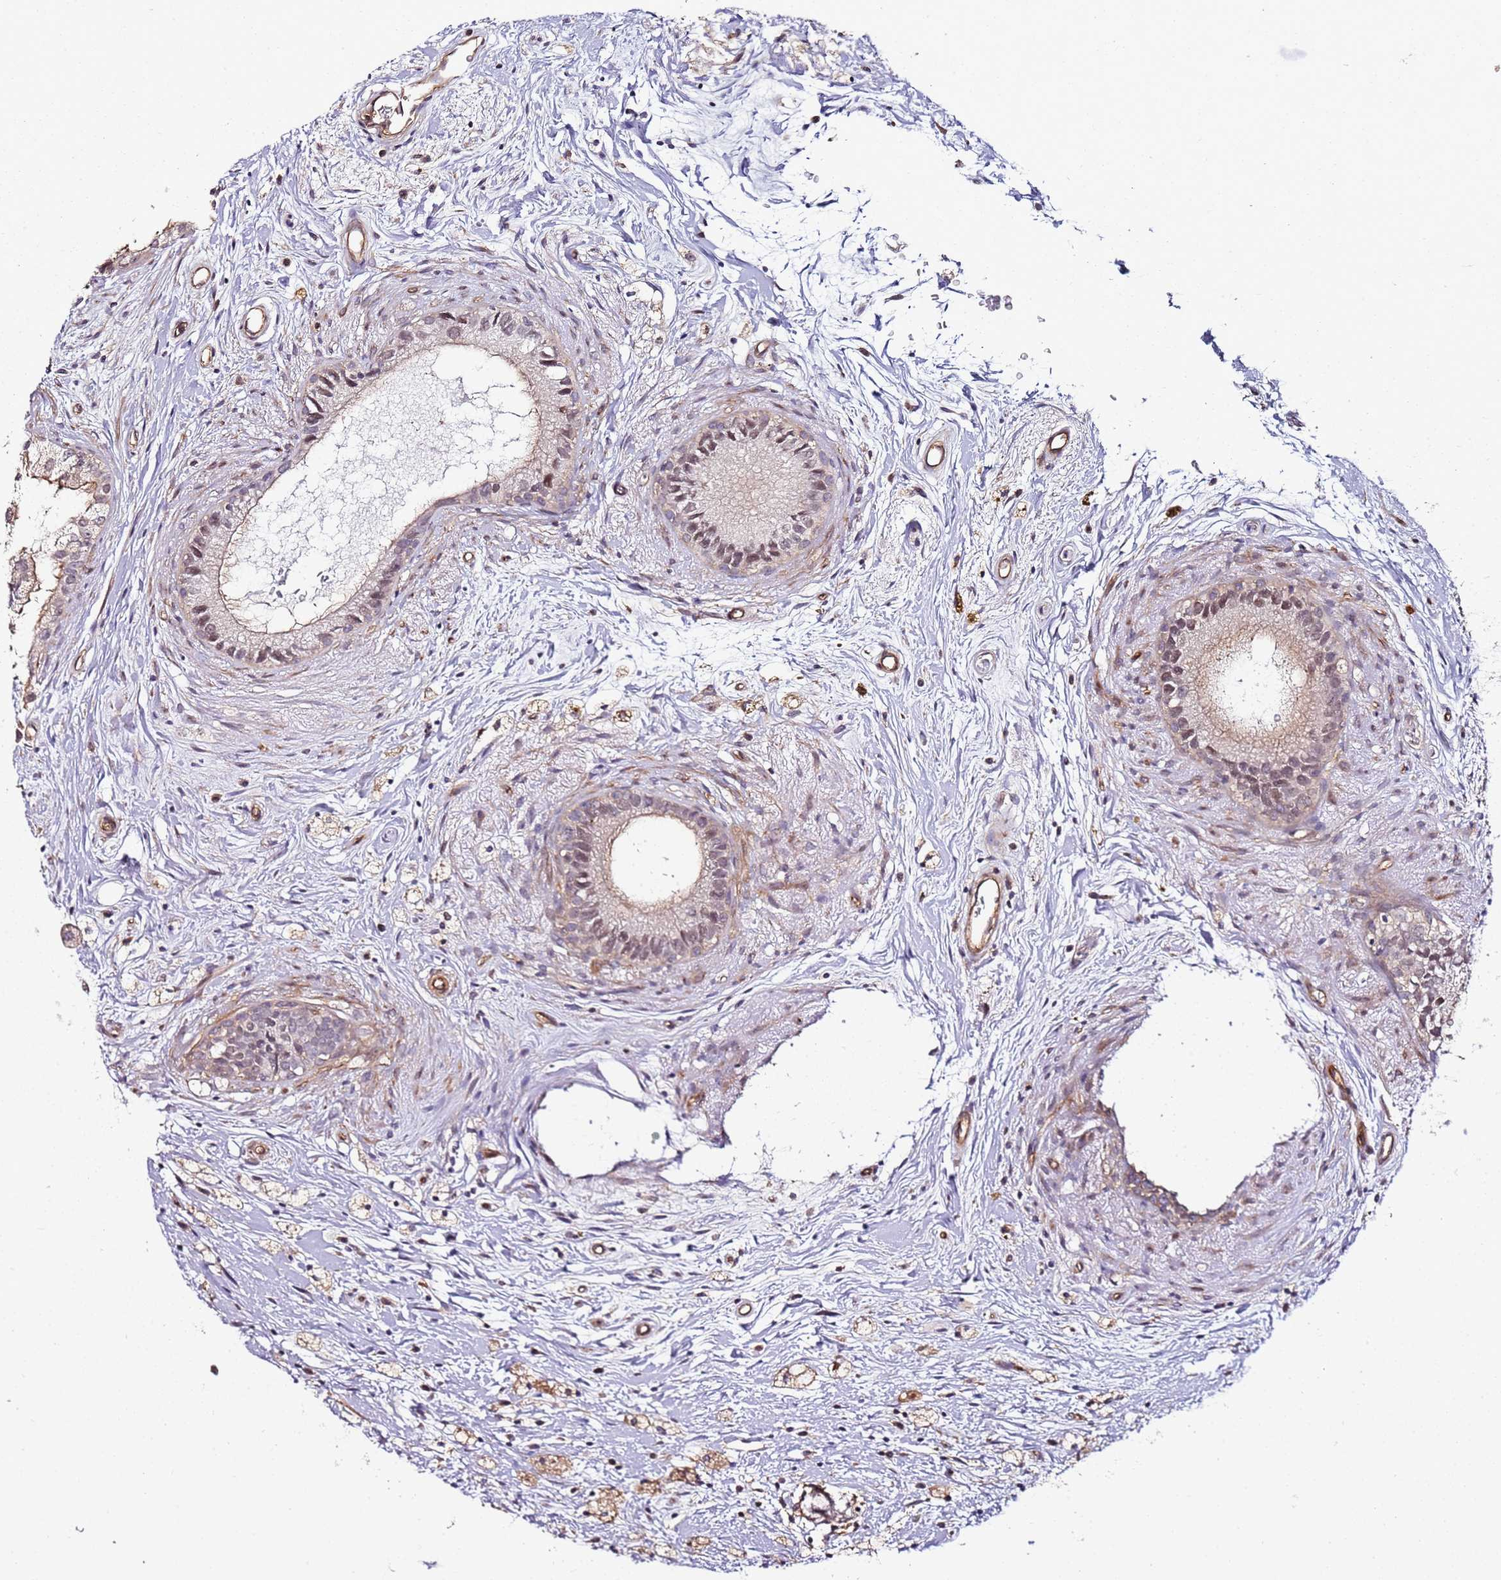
{"staining": {"intensity": "weak", "quantity": "<25%", "location": "cytoplasmic/membranous"}, "tissue": "epididymis", "cell_type": "Glandular cells", "image_type": "normal", "snomed": [{"axis": "morphology", "description": "Normal tissue, NOS"}, {"axis": "topography", "description": "Epididymis"}], "caption": "Unremarkable epididymis was stained to show a protein in brown. There is no significant positivity in glandular cells.", "gene": "CCNYL1", "patient": {"sex": "male", "age": 80}}